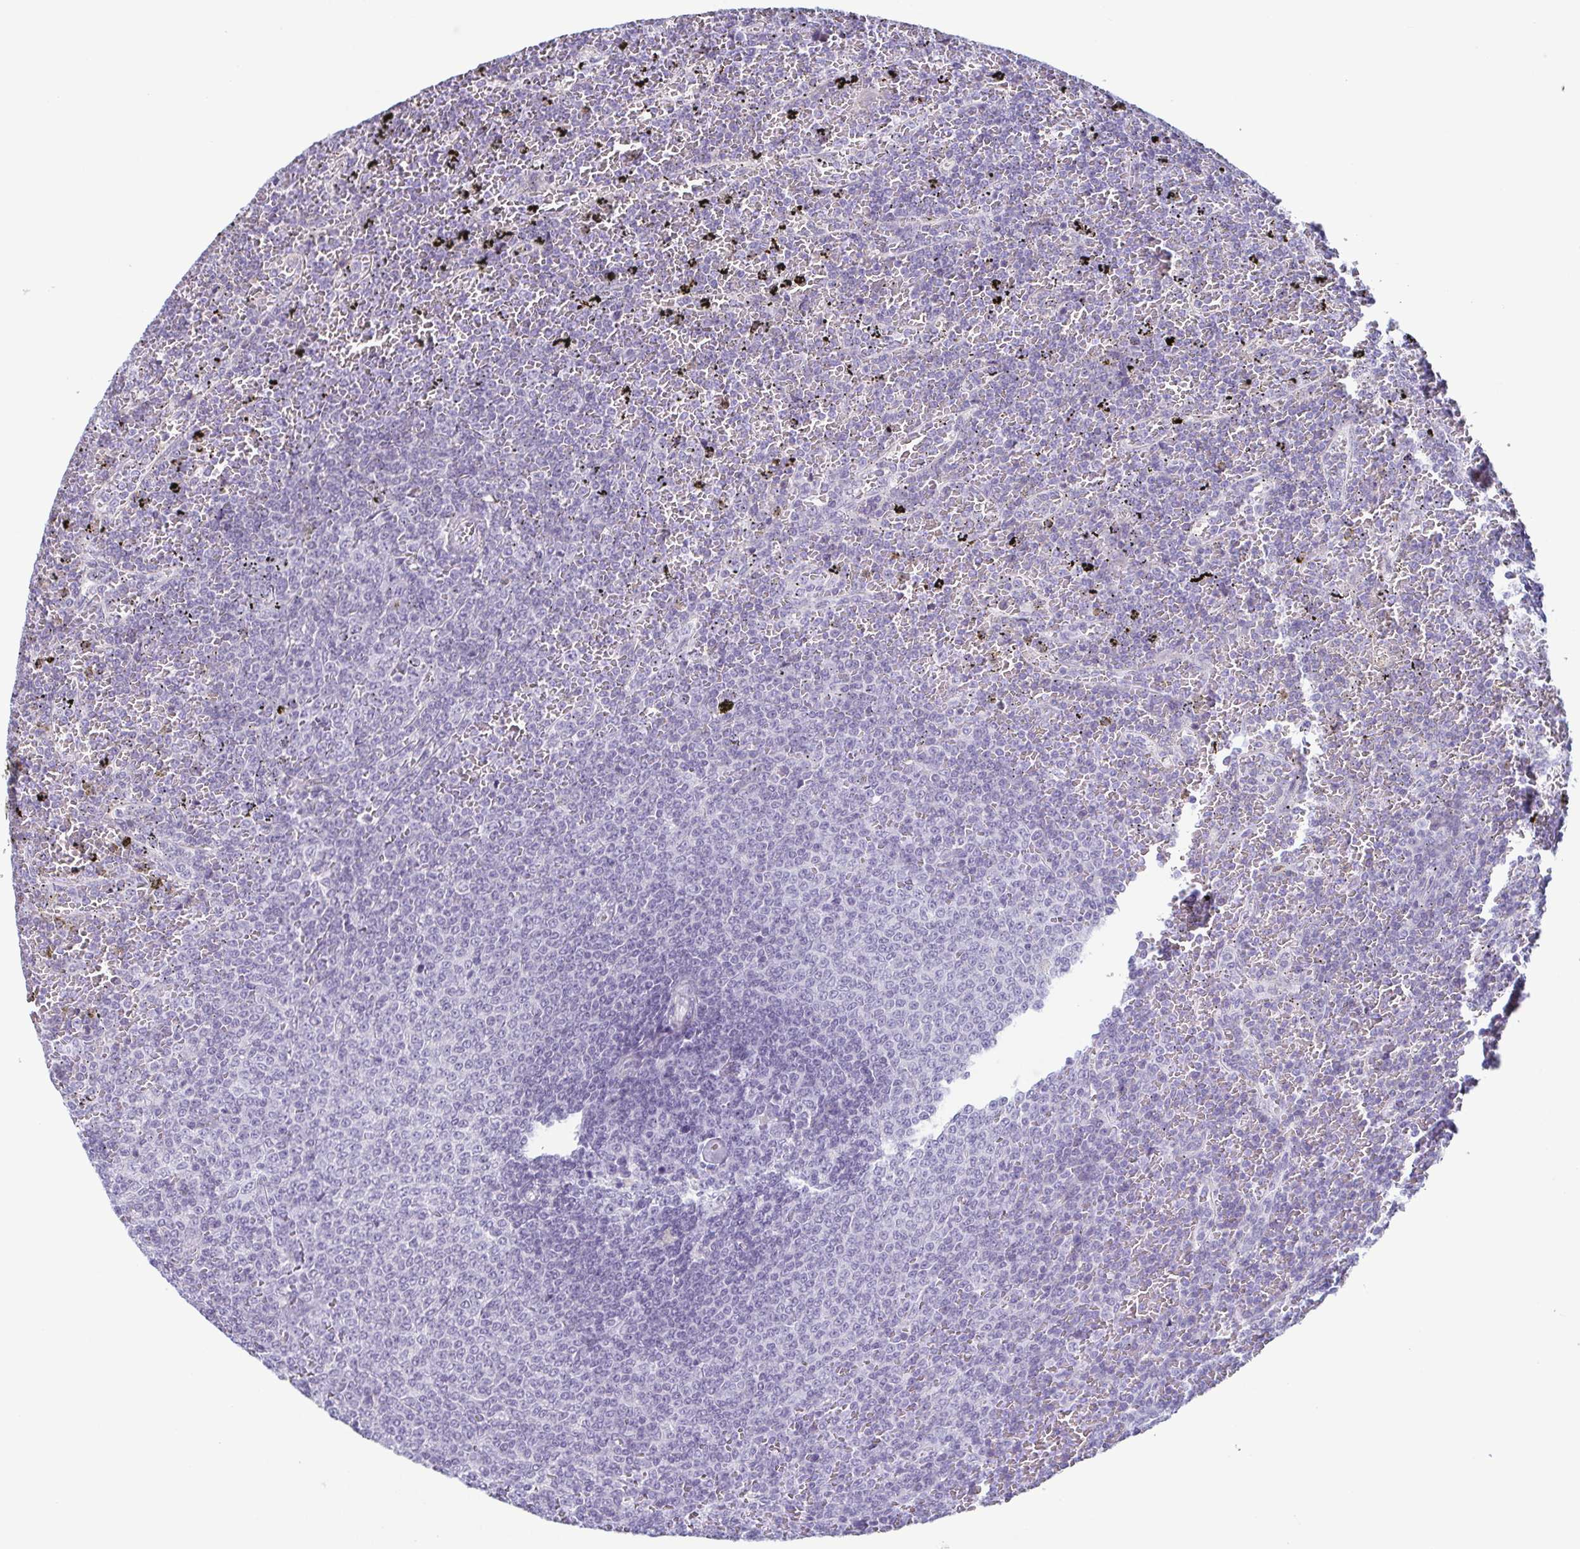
{"staining": {"intensity": "negative", "quantity": "none", "location": "none"}, "tissue": "lymphoma", "cell_type": "Tumor cells", "image_type": "cancer", "snomed": [{"axis": "morphology", "description": "Malignant lymphoma, non-Hodgkin's type, Low grade"}, {"axis": "topography", "description": "Spleen"}], "caption": "Tumor cells are negative for protein expression in human lymphoma. Brightfield microscopy of IHC stained with DAB (brown) and hematoxylin (blue), captured at high magnification.", "gene": "ECM1", "patient": {"sex": "female", "age": 77}}